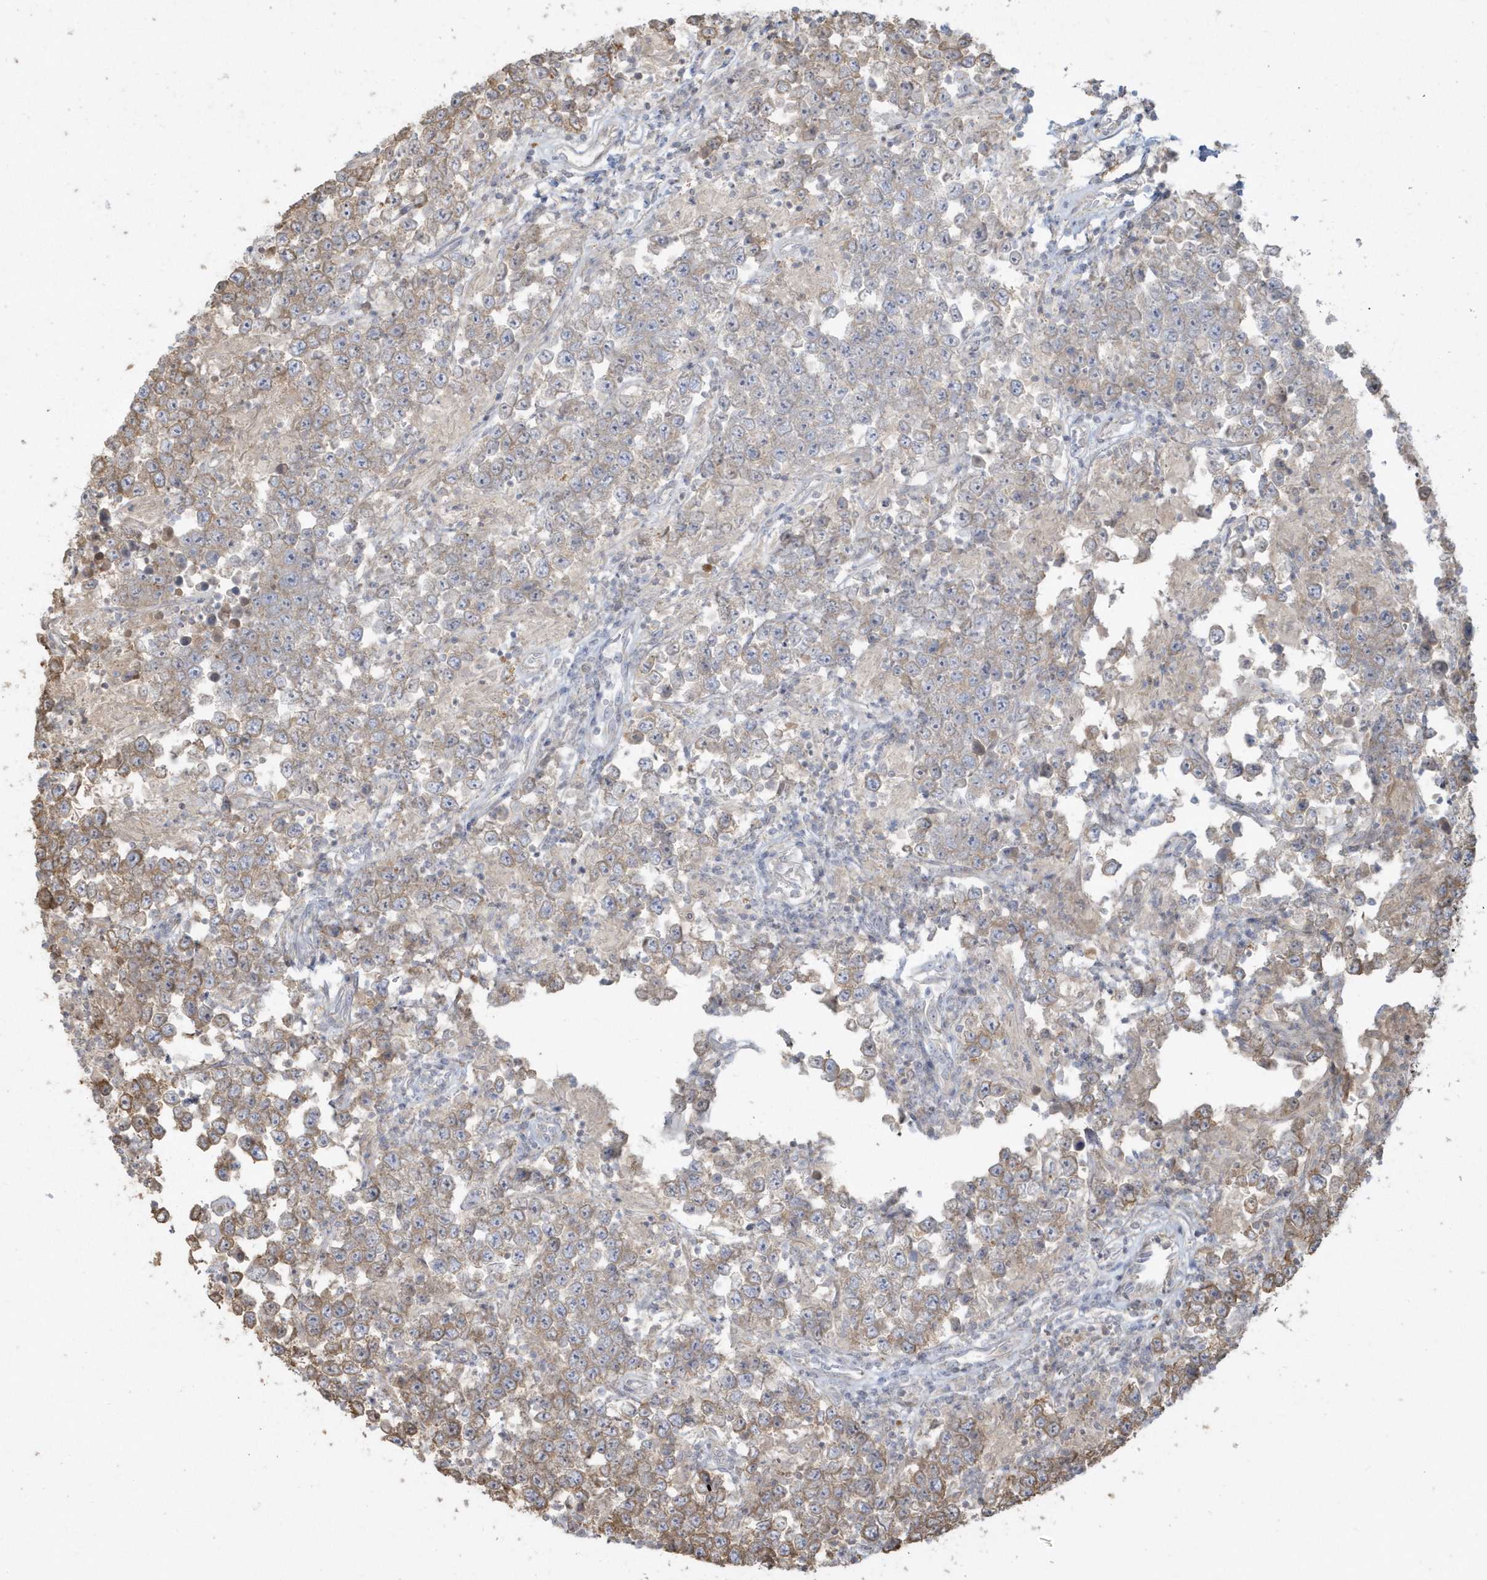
{"staining": {"intensity": "moderate", "quantity": "<25%", "location": "cytoplasmic/membranous"}, "tissue": "testis cancer", "cell_type": "Tumor cells", "image_type": "cancer", "snomed": [{"axis": "morphology", "description": "Normal tissue, NOS"}, {"axis": "morphology", "description": "Urothelial carcinoma, High grade"}, {"axis": "morphology", "description": "Seminoma, NOS"}, {"axis": "morphology", "description": "Carcinoma, Embryonal, NOS"}, {"axis": "topography", "description": "Urinary bladder"}, {"axis": "topography", "description": "Testis"}], "caption": "A low amount of moderate cytoplasmic/membranous positivity is appreciated in about <25% of tumor cells in testis cancer tissue. The staining is performed using DAB (3,3'-diaminobenzidine) brown chromogen to label protein expression. The nuclei are counter-stained blue using hematoxylin.", "gene": "HNMT", "patient": {"sex": "male", "age": 41}}